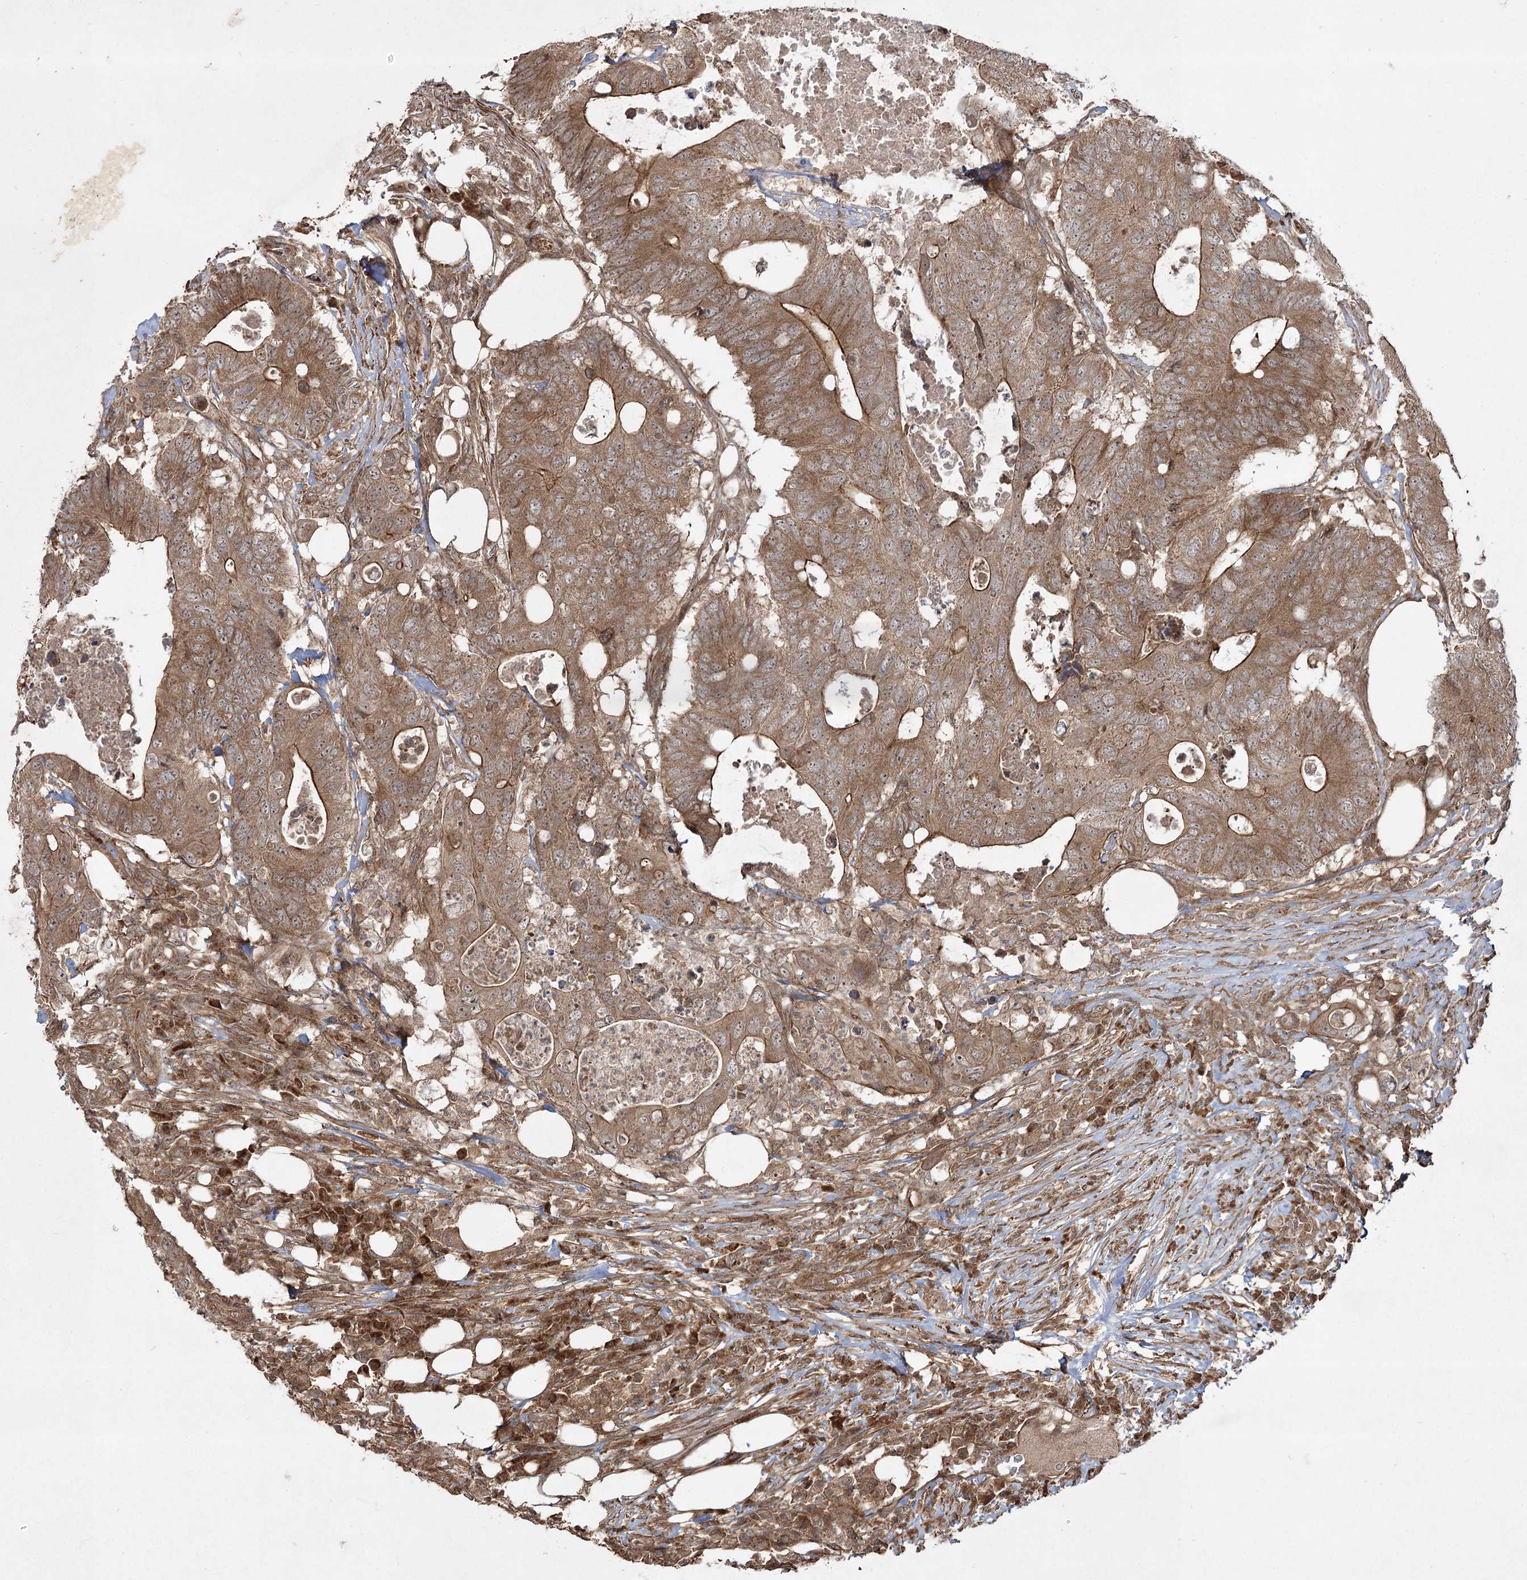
{"staining": {"intensity": "strong", "quantity": ">75%", "location": "cytoplasmic/membranous,nuclear"}, "tissue": "colorectal cancer", "cell_type": "Tumor cells", "image_type": "cancer", "snomed": [{"axis": "morphology", "description": "Adenocarcinoma, NOS"}, {"axis": "topography", "description": "Colon"}], "caption": "The histopathology image reveals immunohistochemical staining of colorectal adenocarcinoma. There is strong cytoplasmic/membranous and nuclear positivity is identified in about >75% of tumor cells. The staining was performed using DAB (3,3'-diaminobenzidine), with brown indicating positive protein expression. Nuclei are stained blue with hematoxylin.", "gene": "CPLANE1", "patient": {"sex": "male", "age": 71}}